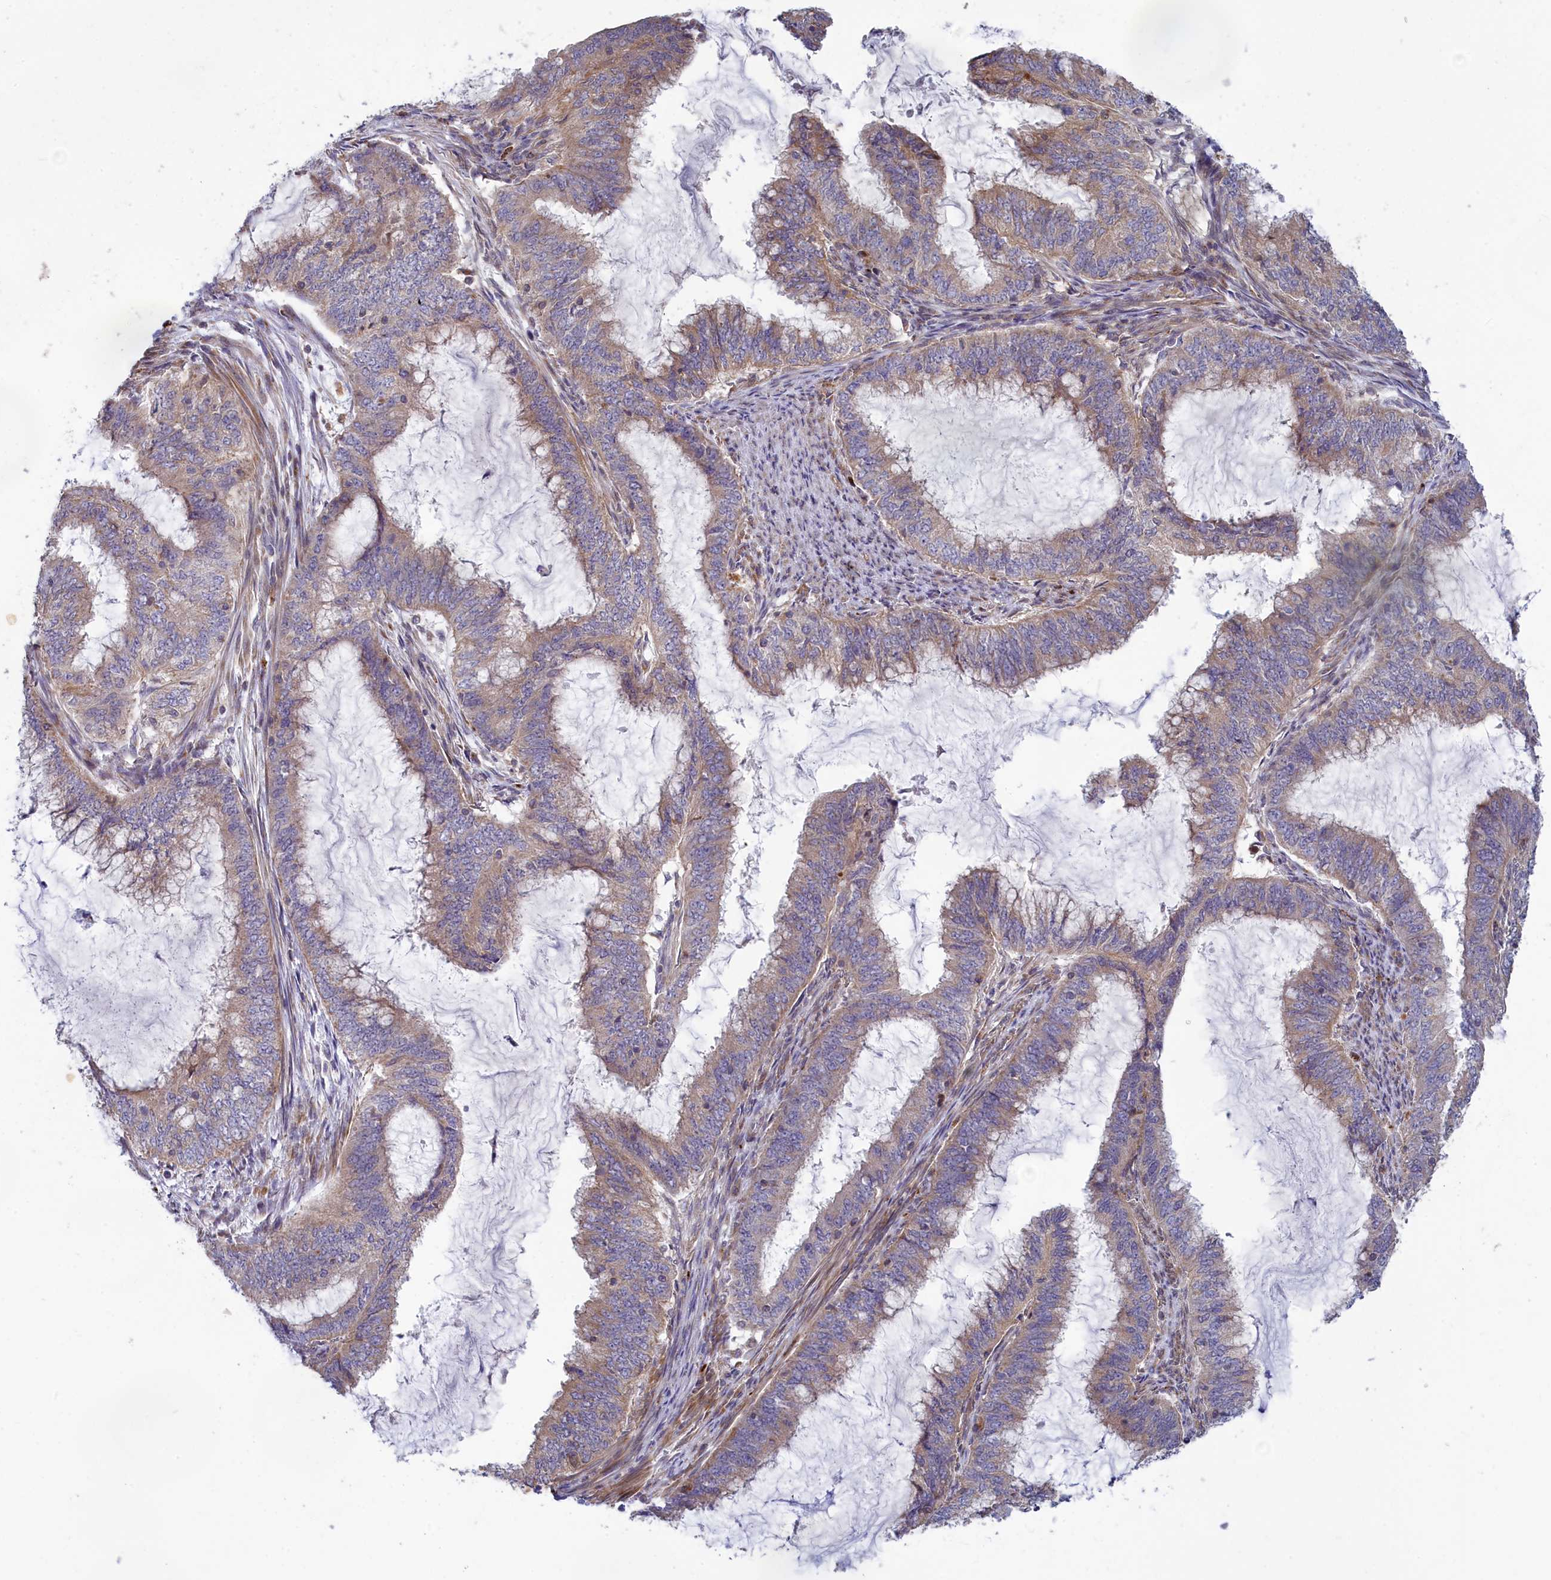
{"staining": {"intensity": "weak", "quantity": "25%-75%", "location": "cytoplasmic/membranous"}, "tissue": "endometrial cancer", "cell_type": "Tumor cells", "image_type": "cancer", "snomed": [{"axis": "morphology", "description": "Adenocarcinoma, NOS"}, {"axis": "topography", "description": "Endometrium"}], "caption": "This photomicrograph exhibits immunohistochemistry staining of adenocarcinoma (endometrial), with low weak cytoplasmic/membranous staining in approximately 25%-75% of tumor cells.", "gene": "BLTP2", "patient": {"sex": "female", "age": 51}}